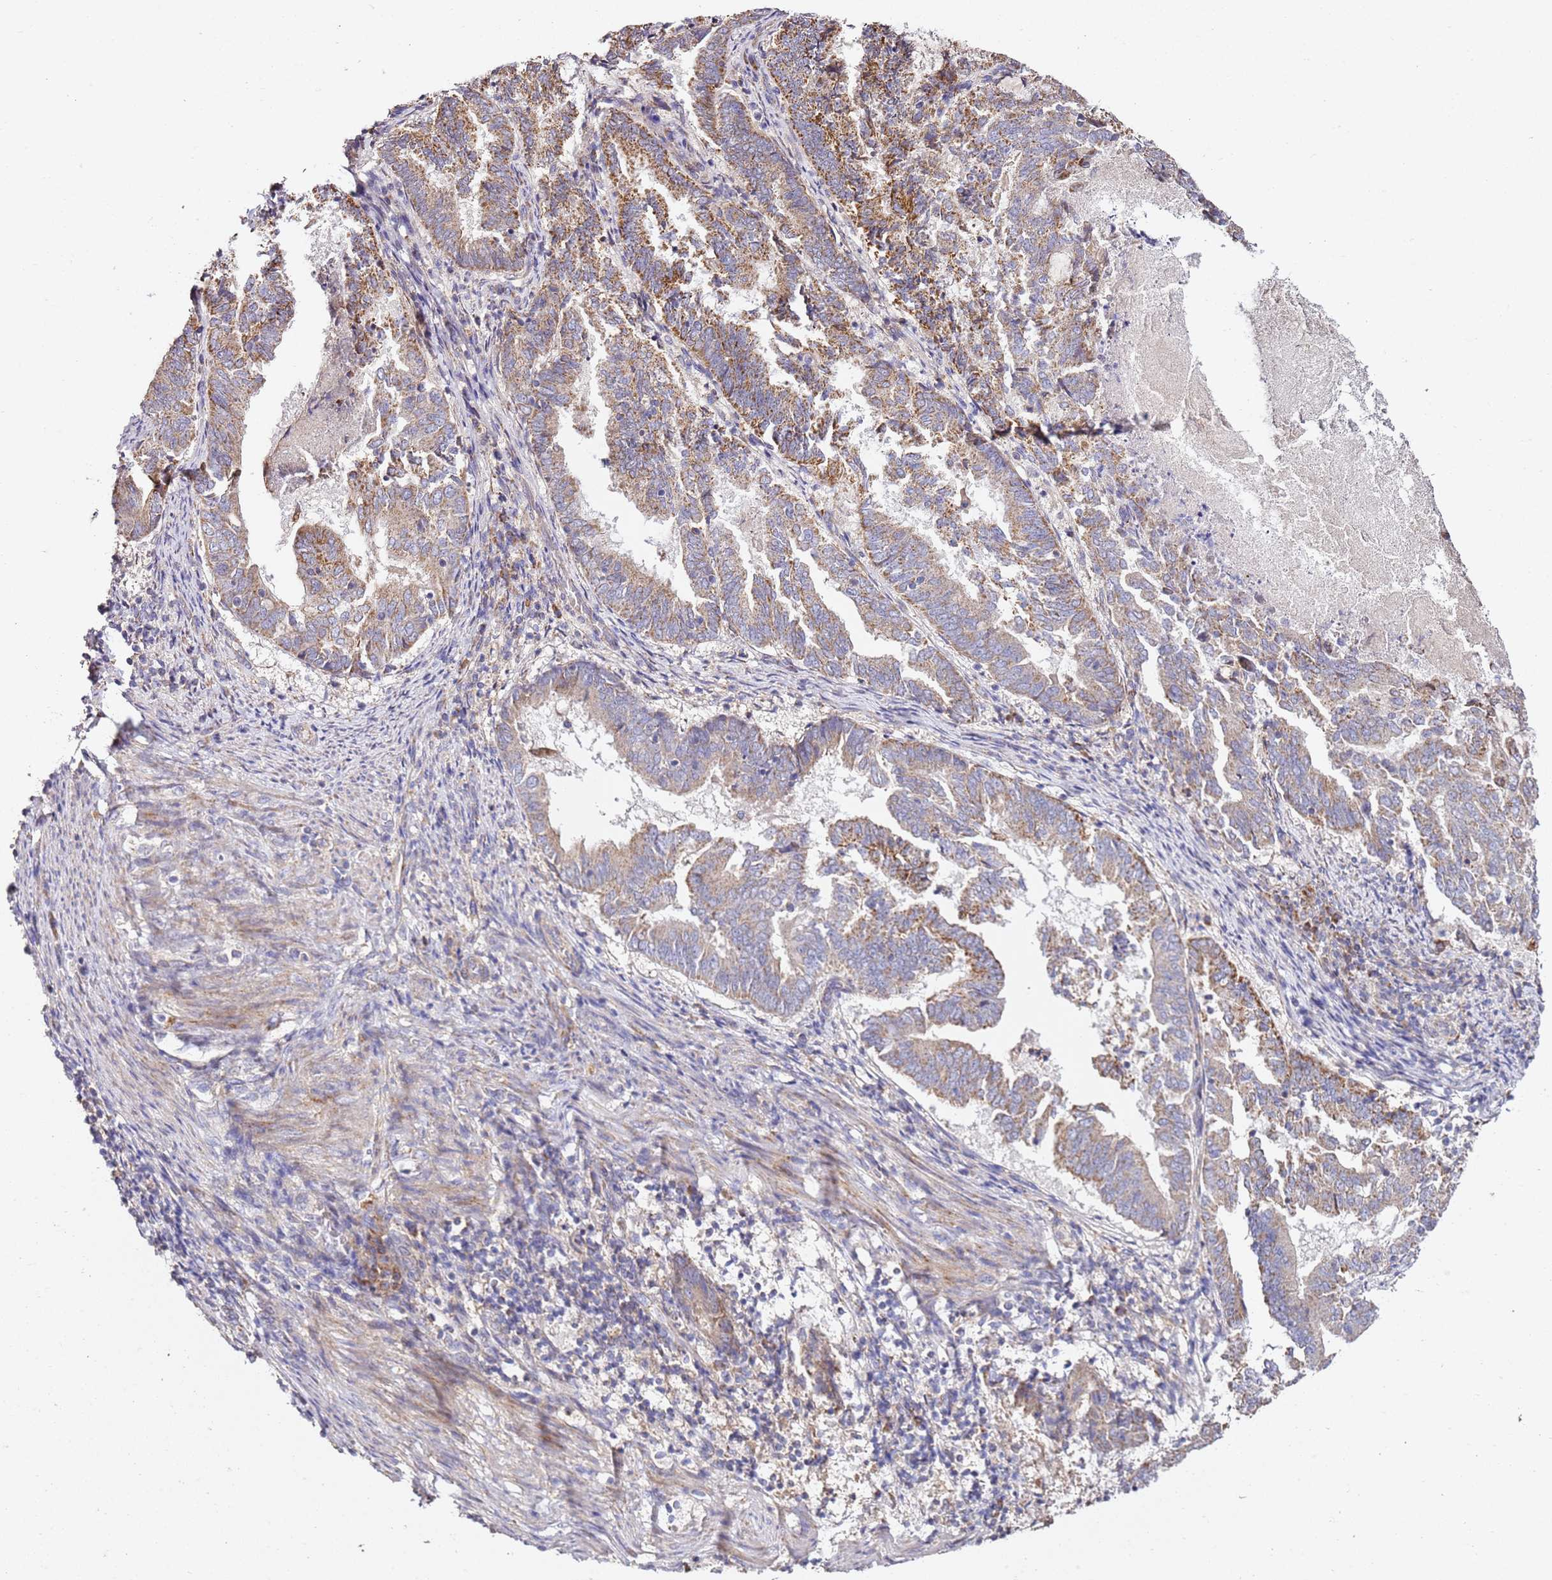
{"staining": {"intensity": "moderate", "quantity": "25%-75%", "location": "cytoplasmic/membranous"}, "tissue": "endometrial cancer", "cell_type": "Tumor cells", "image_type": "cancer", "snomed": [{"axis": "morphology", "description": "Adenocarcinoma, NOS"}, {"axis": "topography", "description": "Endometrium"}], "caption": "The photomicrograph displays a brown stain indicating the presence of a protein in the cytoplasmic/membranous of tumor cells in endometrial adenocarcinoma.", "gene": "OR2B11", "patient": {"sex": "female", "age": 80}}